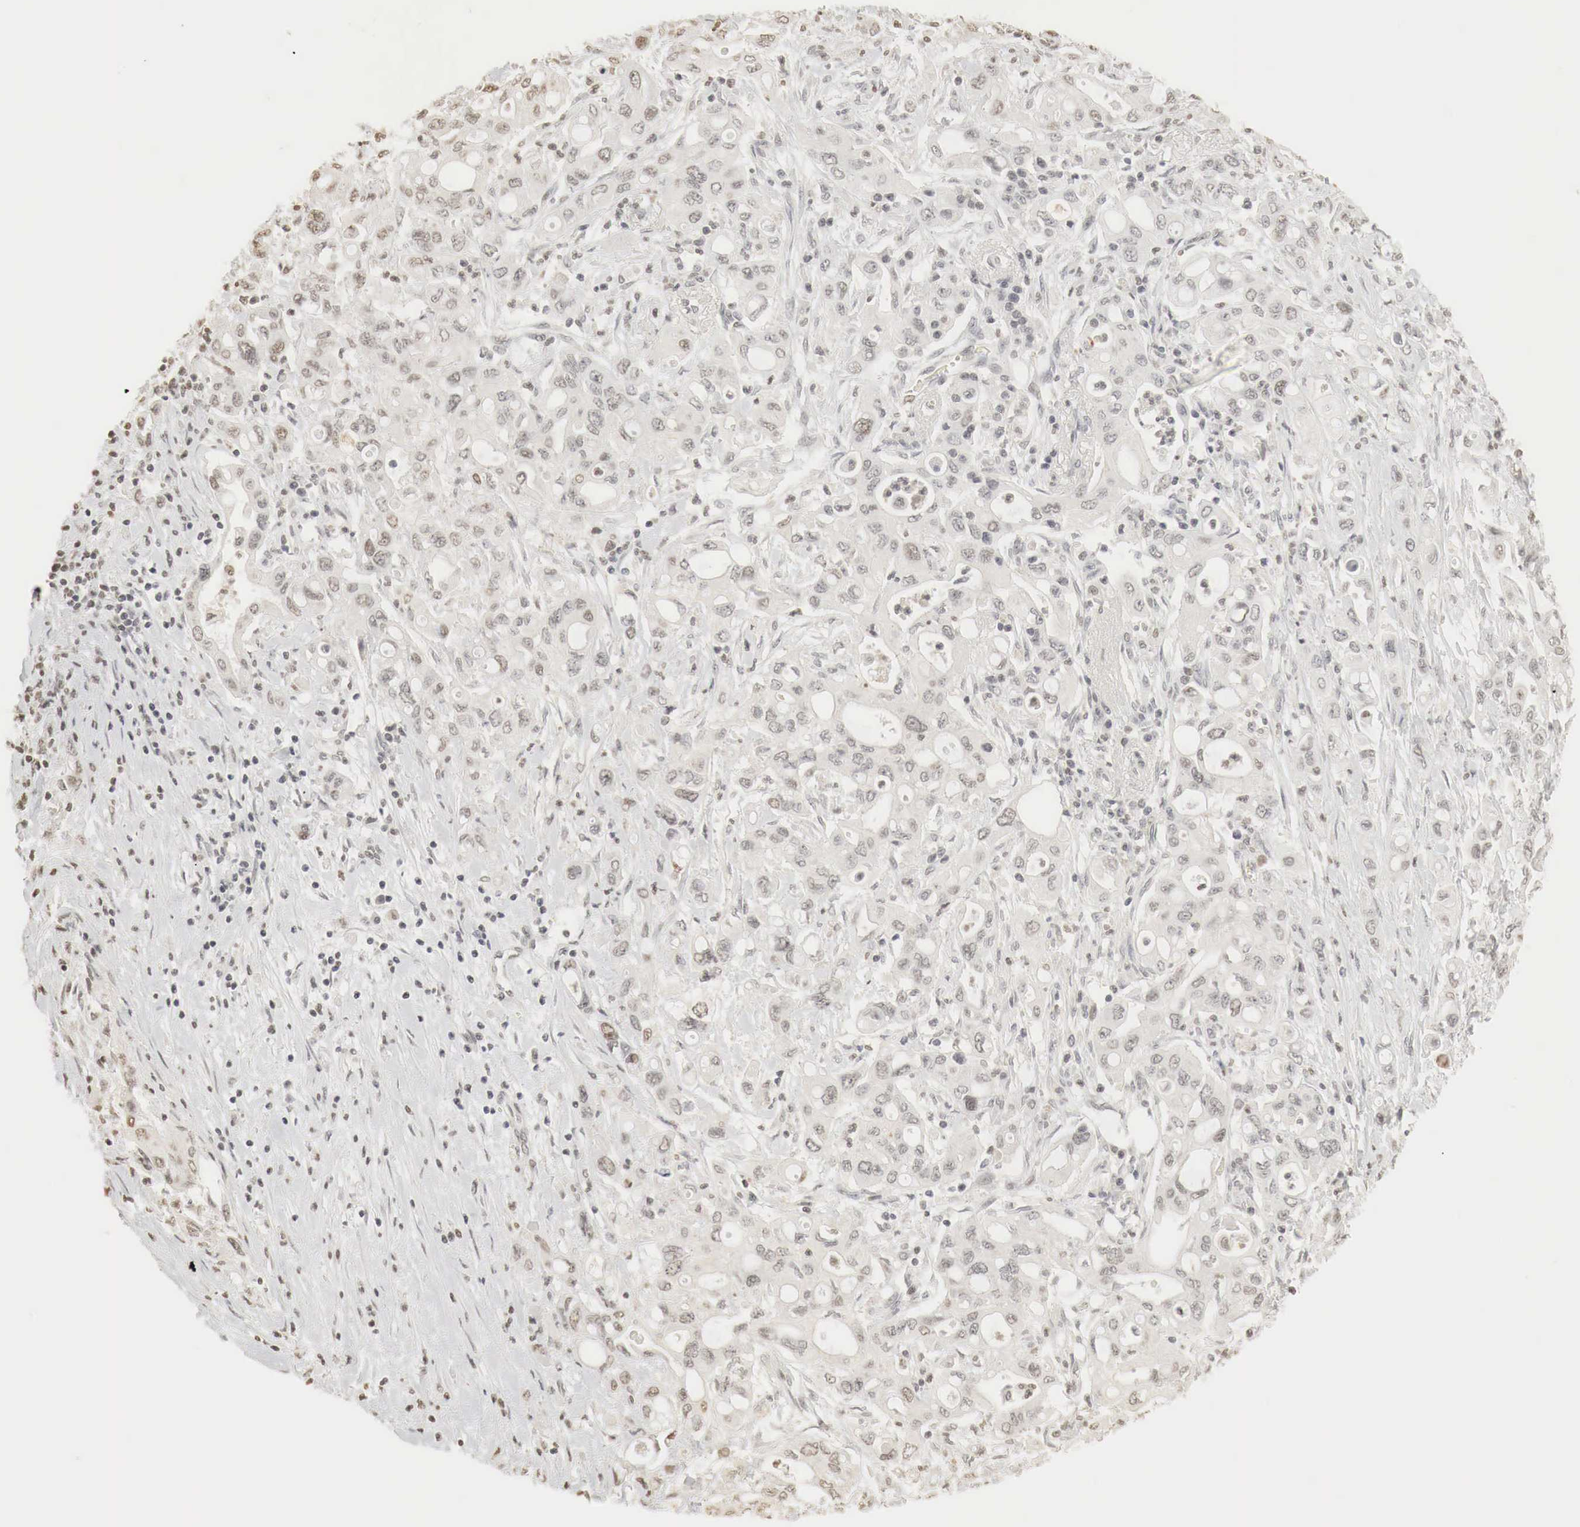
{"staining": {"intensity": "weak", "quantity": "<25%", "location": "cytoplasmic/membranous,nuclear"}, "tissue": "pancreatic cancer", "cell_type": "Tumor cells", "image_type": "cancer", "snomed": [{"axis": "morphology", "description": "Adenocarcinoma, NOS"}, {"axis": "topography", "description": "Pancreas"}], "caption": "Tumor cells are negative for brown protein staining in adenocarcinoma (pancreatic).", "gene": "ERBB4", "patient": {"sex": "female", "age": 57}}